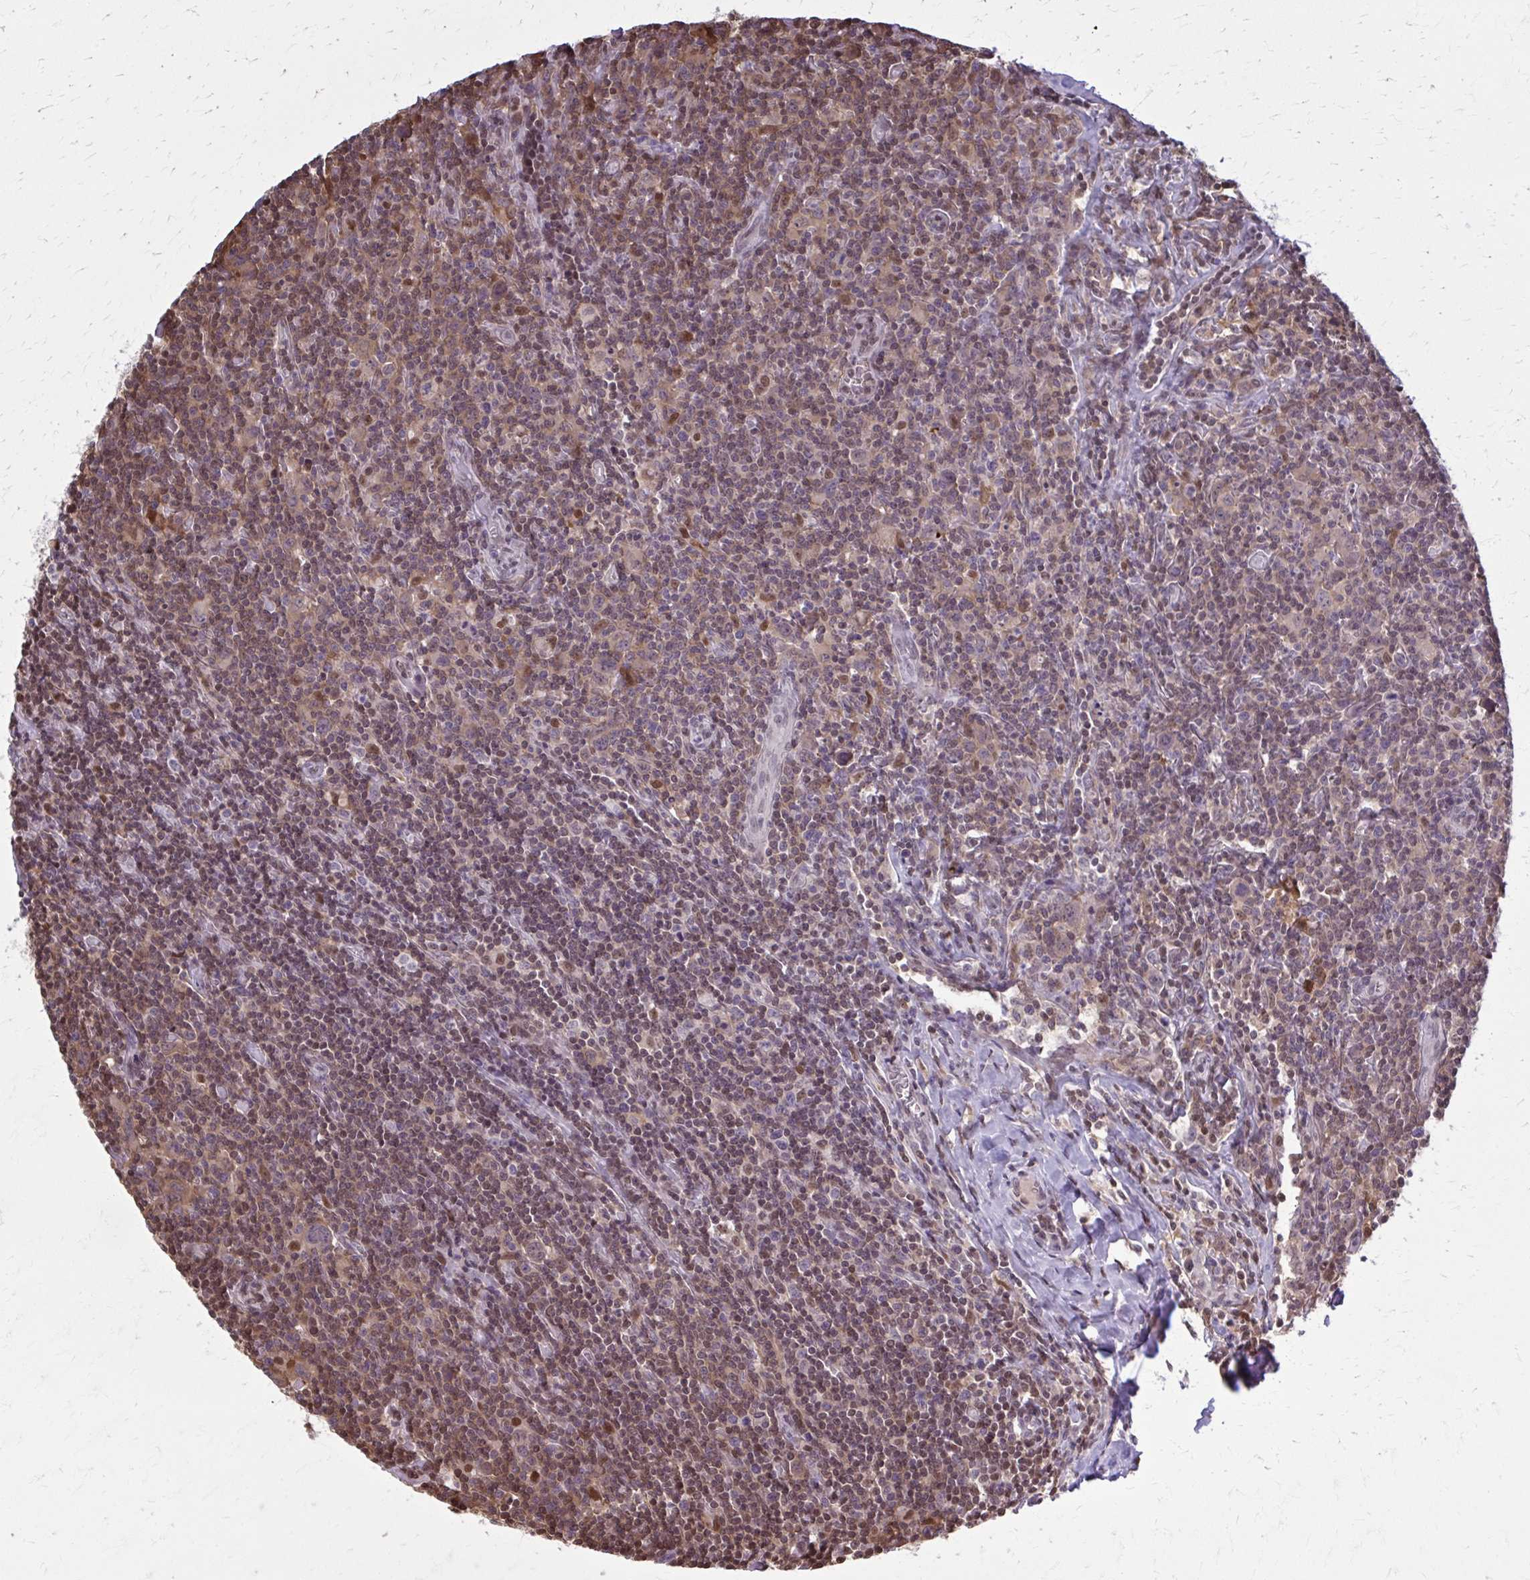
{"staining": {"intensity": "negative", "quantity": "none", "location": "none"}, "tissue": "lymphoma", "cell_type": "Tumor cells", "image_type": "cancer", "snomed": [{"axis": "morphology", "description": "Hodgkin's disease, NOS"}, {"axis": "topography", "description": "Lymph node"}], "caption": "Immunohistochemistry (IHC) image of human Hodgkin's disease stained for a protein (brown), which reveals no staining in tumor cells. Brightfield microscopy of immunohistochemistry (IHC) stained with DAB (brown) and hematoxylin (blue), captured at high magnification.", "gene": "MDH1", "patient": {"sex": "female", "age": 18}}